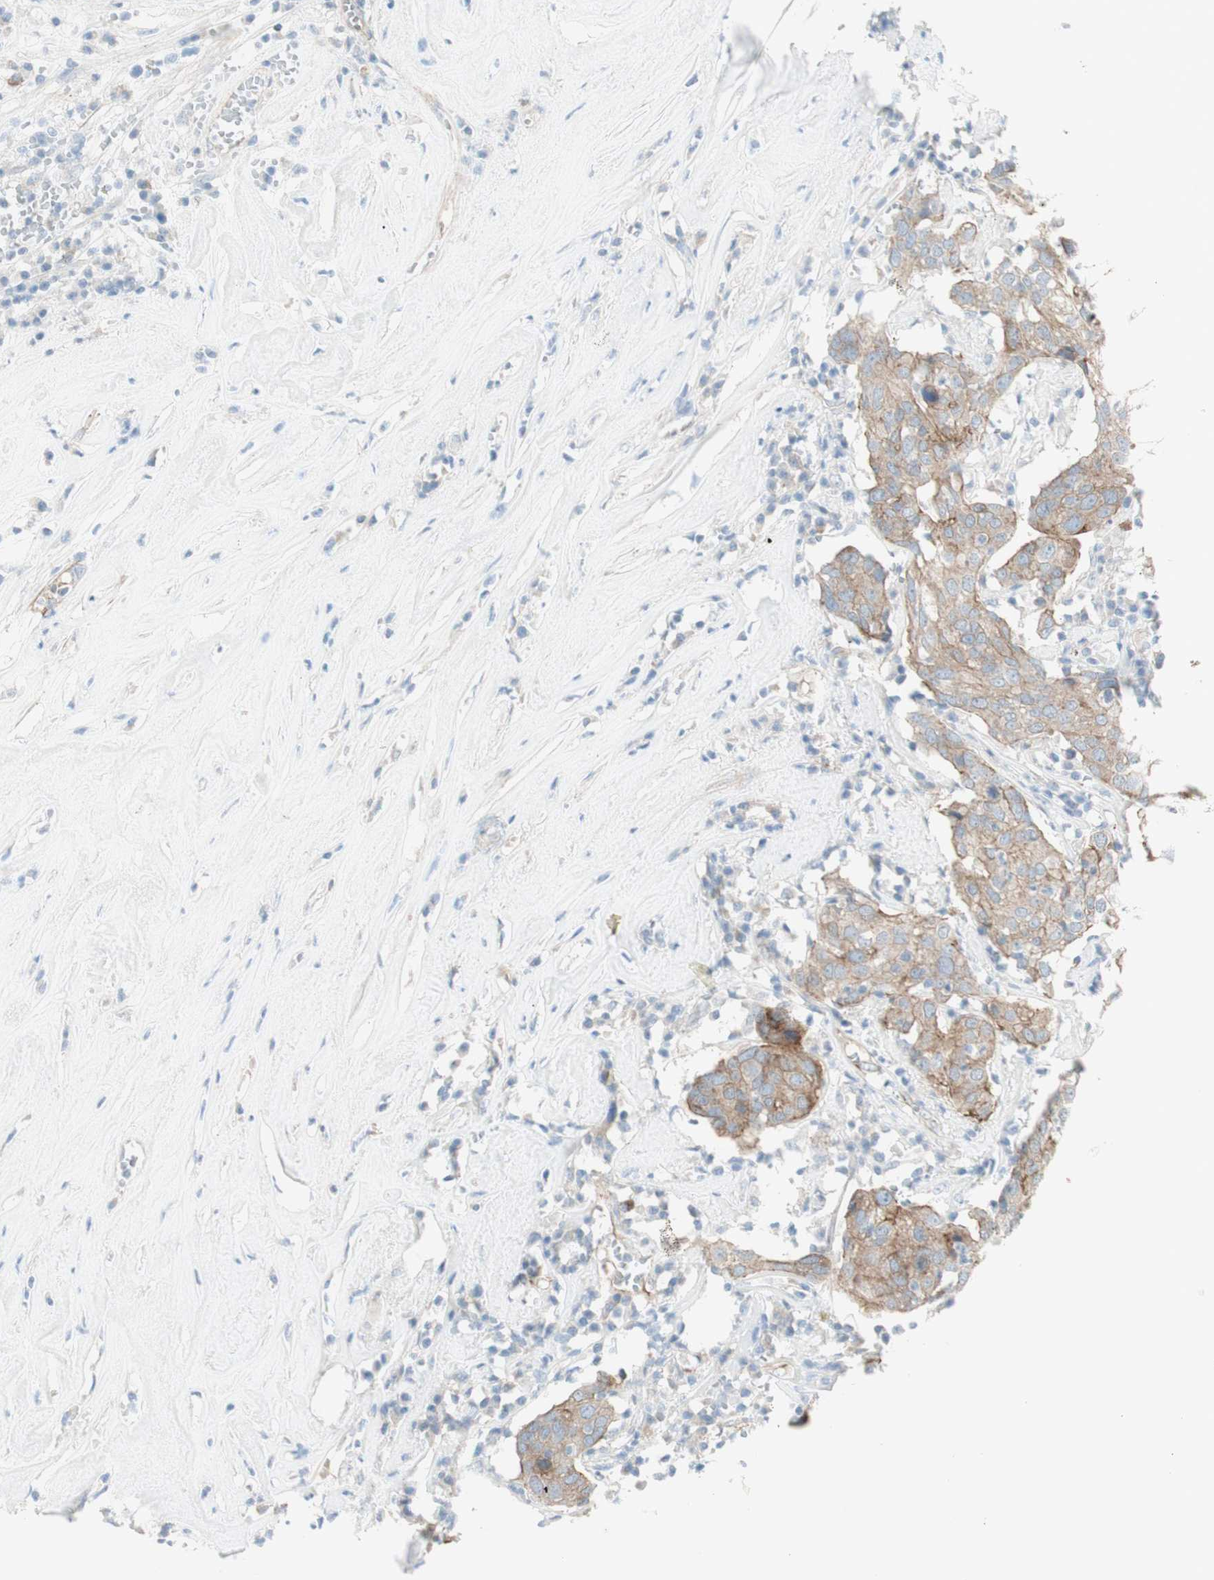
{"staining": {"intensity": "weak", "quantity": "25%-75%", "location": "cytoplasmic/membranous"}, "tissue": "head and neck cancer", "cell_type": "Tumor cells", "image_type": "cancer", "snomed": [{"axis": "morphology", "description": "Adenocarcinoma, NOS"}, {"axis": "topography", "description": "Salivary gland"}, {"axis": "topography", "description": "Head-Neck"}], "caption": "Adenocarcinoma (head and neck) stained with IHC shows weak cytoplasmic/membranous expression in approximately 25%-75% of tumor cells. Immunohistochemistry stains the protein of interest in brown and the nuclei are stained blue.", "gene": "MYO6", "patient": {"sex": "female", "age": 65}}